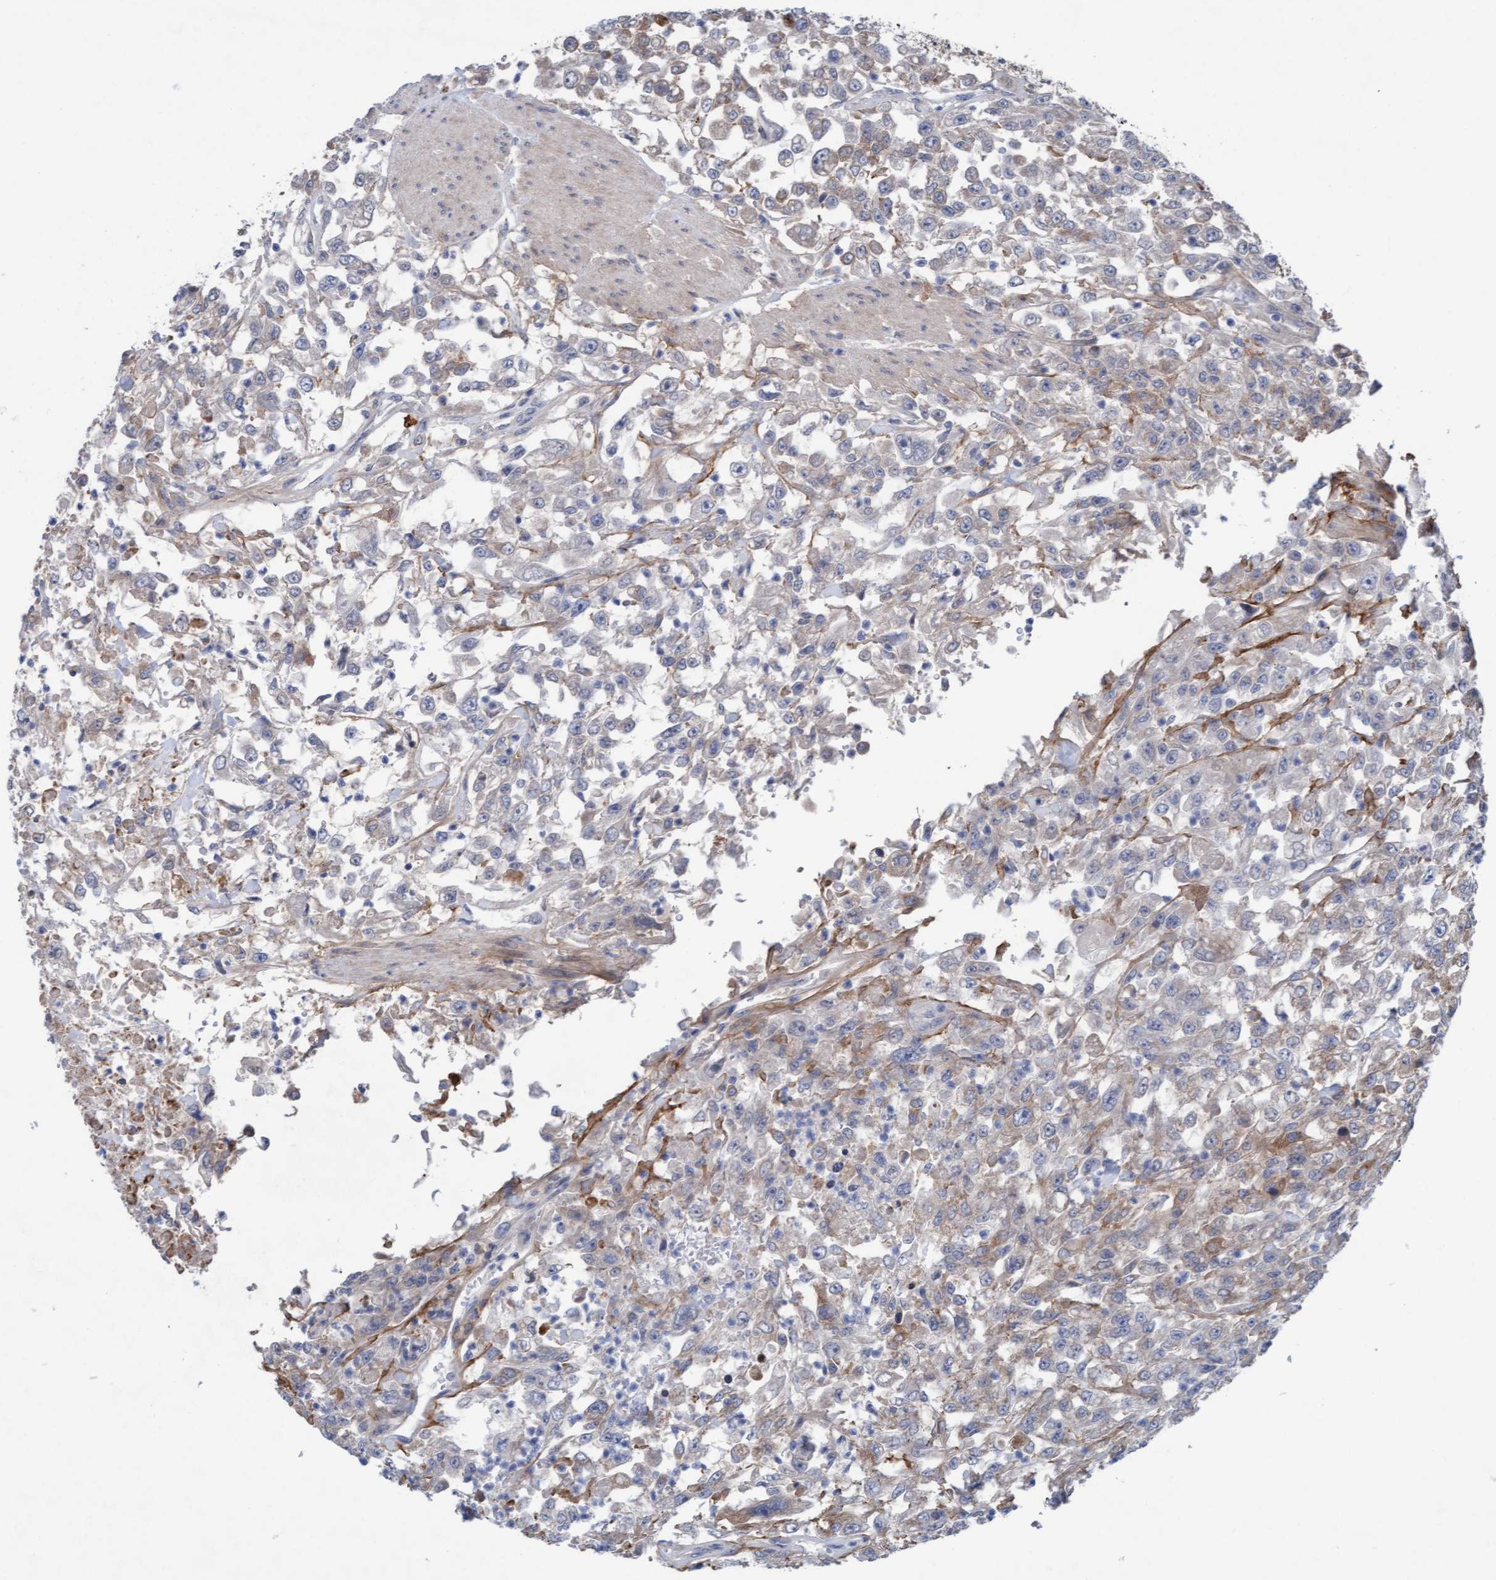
{"staining": {"intensity": "weak", "quantity": "<25%", "location": "cytoplasmic/membranous"}, "tissue": "urothelial cancer", "cell_type": "Tumor cells", "image_type": "cancer", "snomed": [{"axis": "morphology", "description": "Urothelial carcinoma, High grade"}, {"axis": "topography", "description": "Urinary bladder"}], "caption": "Tumor cells are negative for brown protein staining in high-grade urothelial carcinoma.", "gene": "PLCD1", "patient": {"sex": "male", "age": 46}}